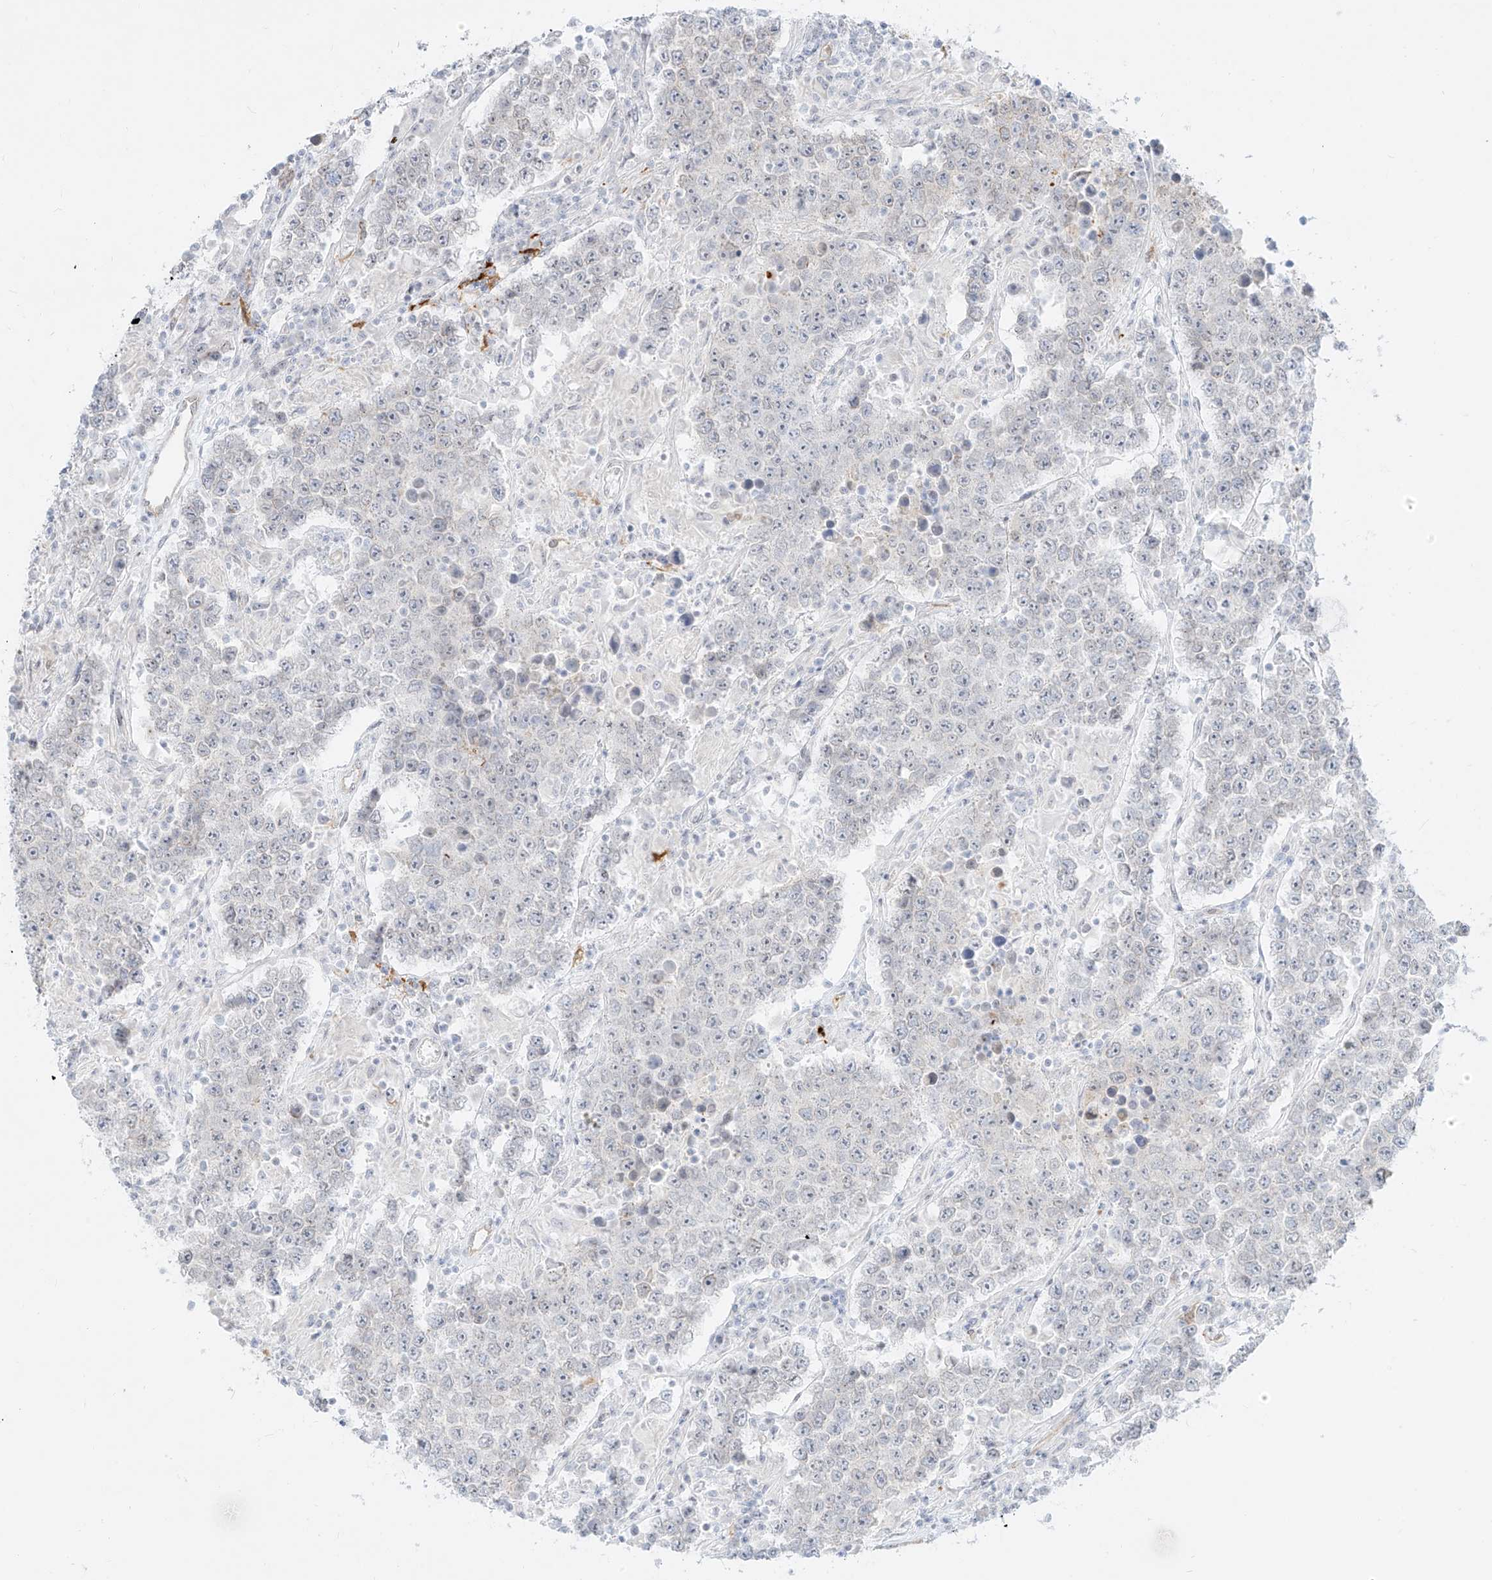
{"staining": {"intensity": "negative", "quantity": "none", "location": "none"}, "tissue": "testis cancer", "cell_type": "Tumor cells", "image_type": "cancer", "snomed": [{"axis": "morphology", "description": "Normal tissue, NOS"}, {"axis": "morphology", "description": "Urothelial carcinoma, High grade"}, {"axis": "morphology", "description": "Seminoma, NOS"}, {"axis": "morphology", "description": "Carcinoma, Embryonal, NOS"}, {"axis": "topography", "description": "Urinary bladder"}, {"axis": "topography", "description": "Testis"}], "caption": "Tumor cells show no significant protein positivity in embryonal carcinoma (testis).", "gene": "NHSL1", "patient": {"sex": "male", "age": 41}}